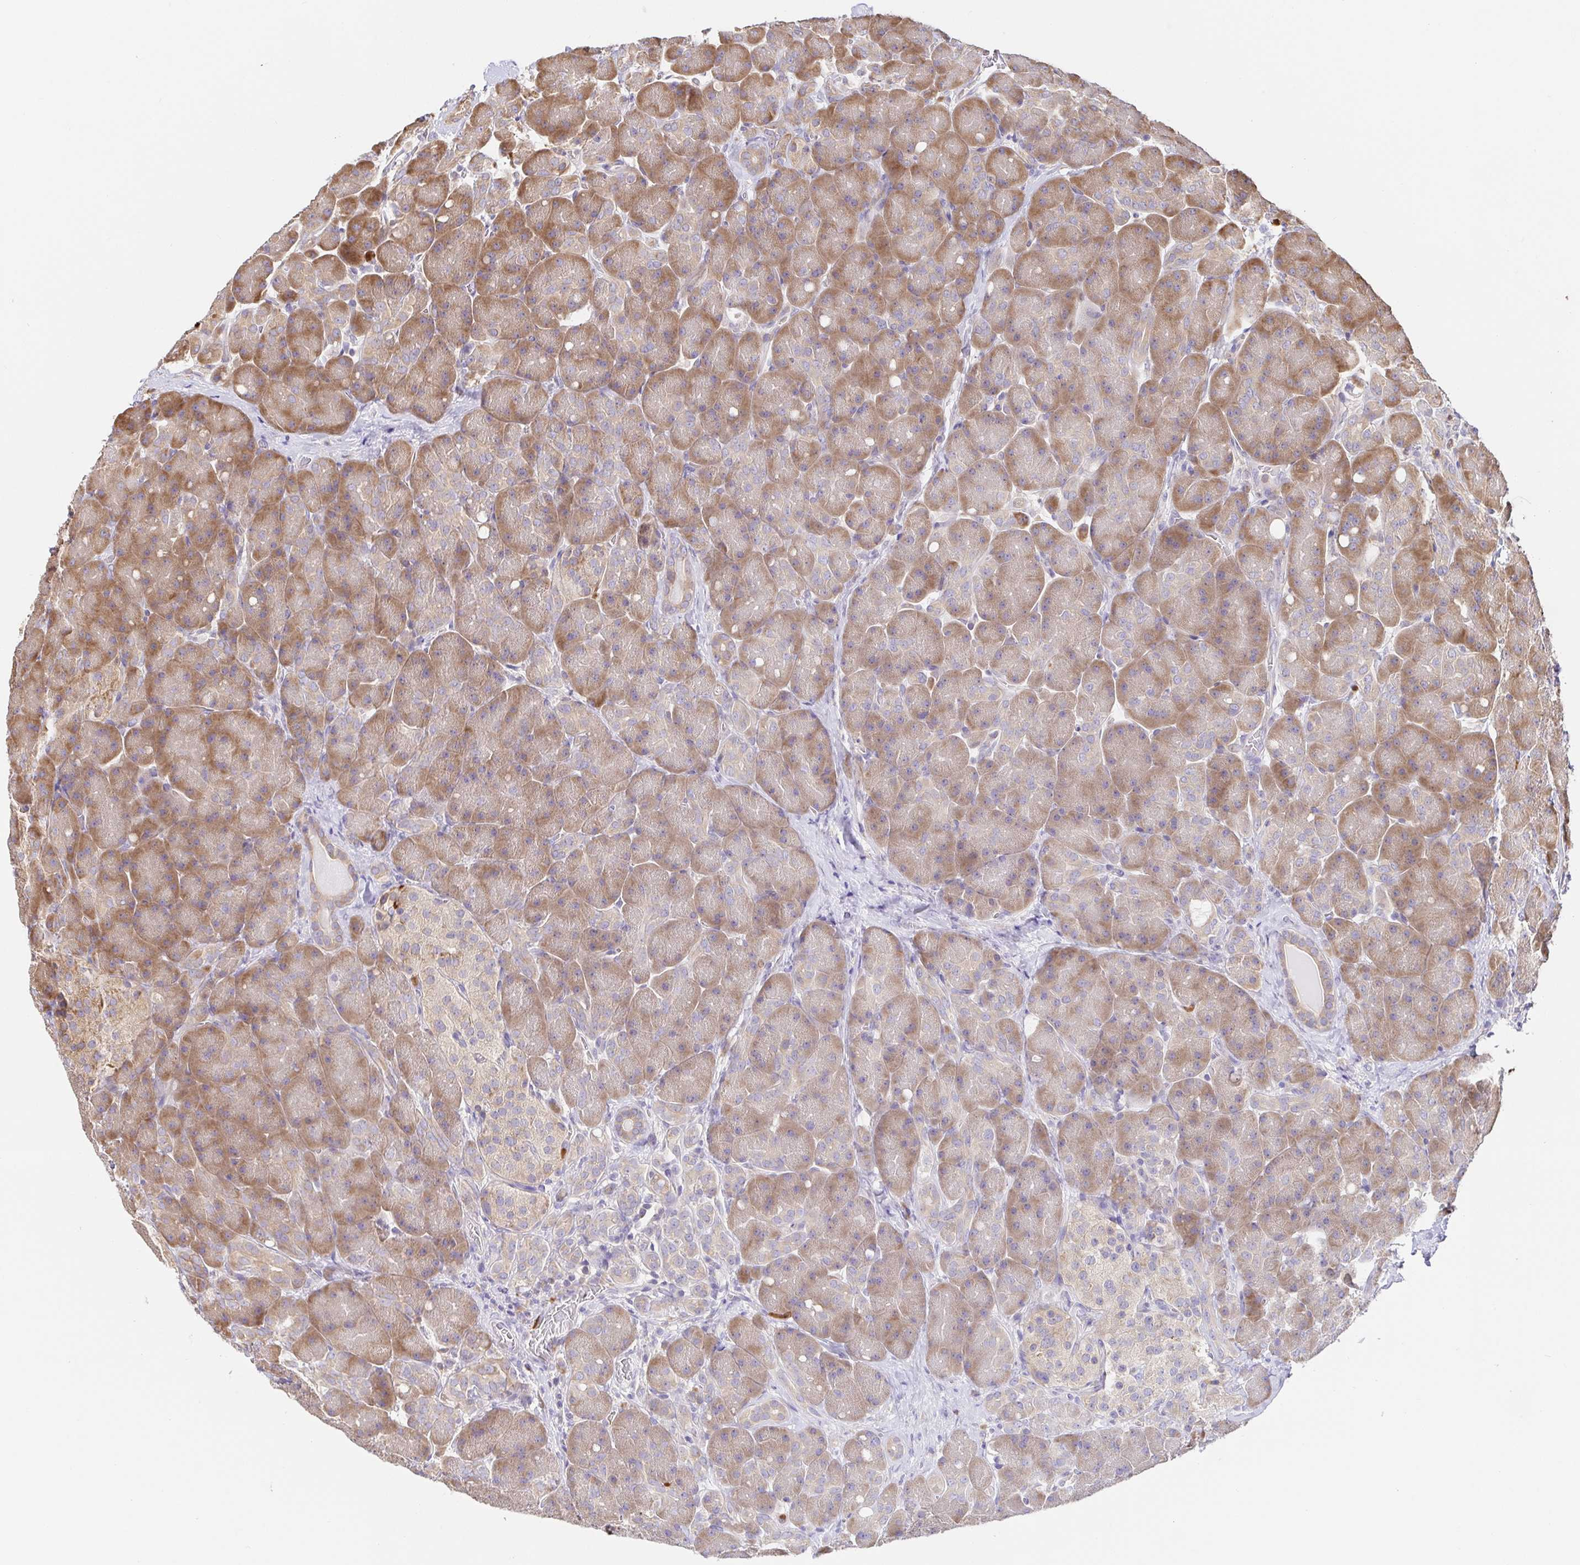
{"staining": {"intensity": "moderate", "quantity": ">75%", "location": "cytoplasmic/membranous"}, "tissue": "pancreas", "cell_type": "Exocrine glandular cells", "image_type": "normal", "snomed": [{"axis": "morphology", "description": "Normal tissue, NOS"}, {"axis": "topography", "description": "Pancreas"}], "caption": "This histopathology image reveals IHC staining of normal human pancreas, with medium moderate cytoplasmic/membranous expression in about >75% of exocrine glandular cells.", "gene": "PDPK1", "patient": {"sex": "male", "age": 55}}